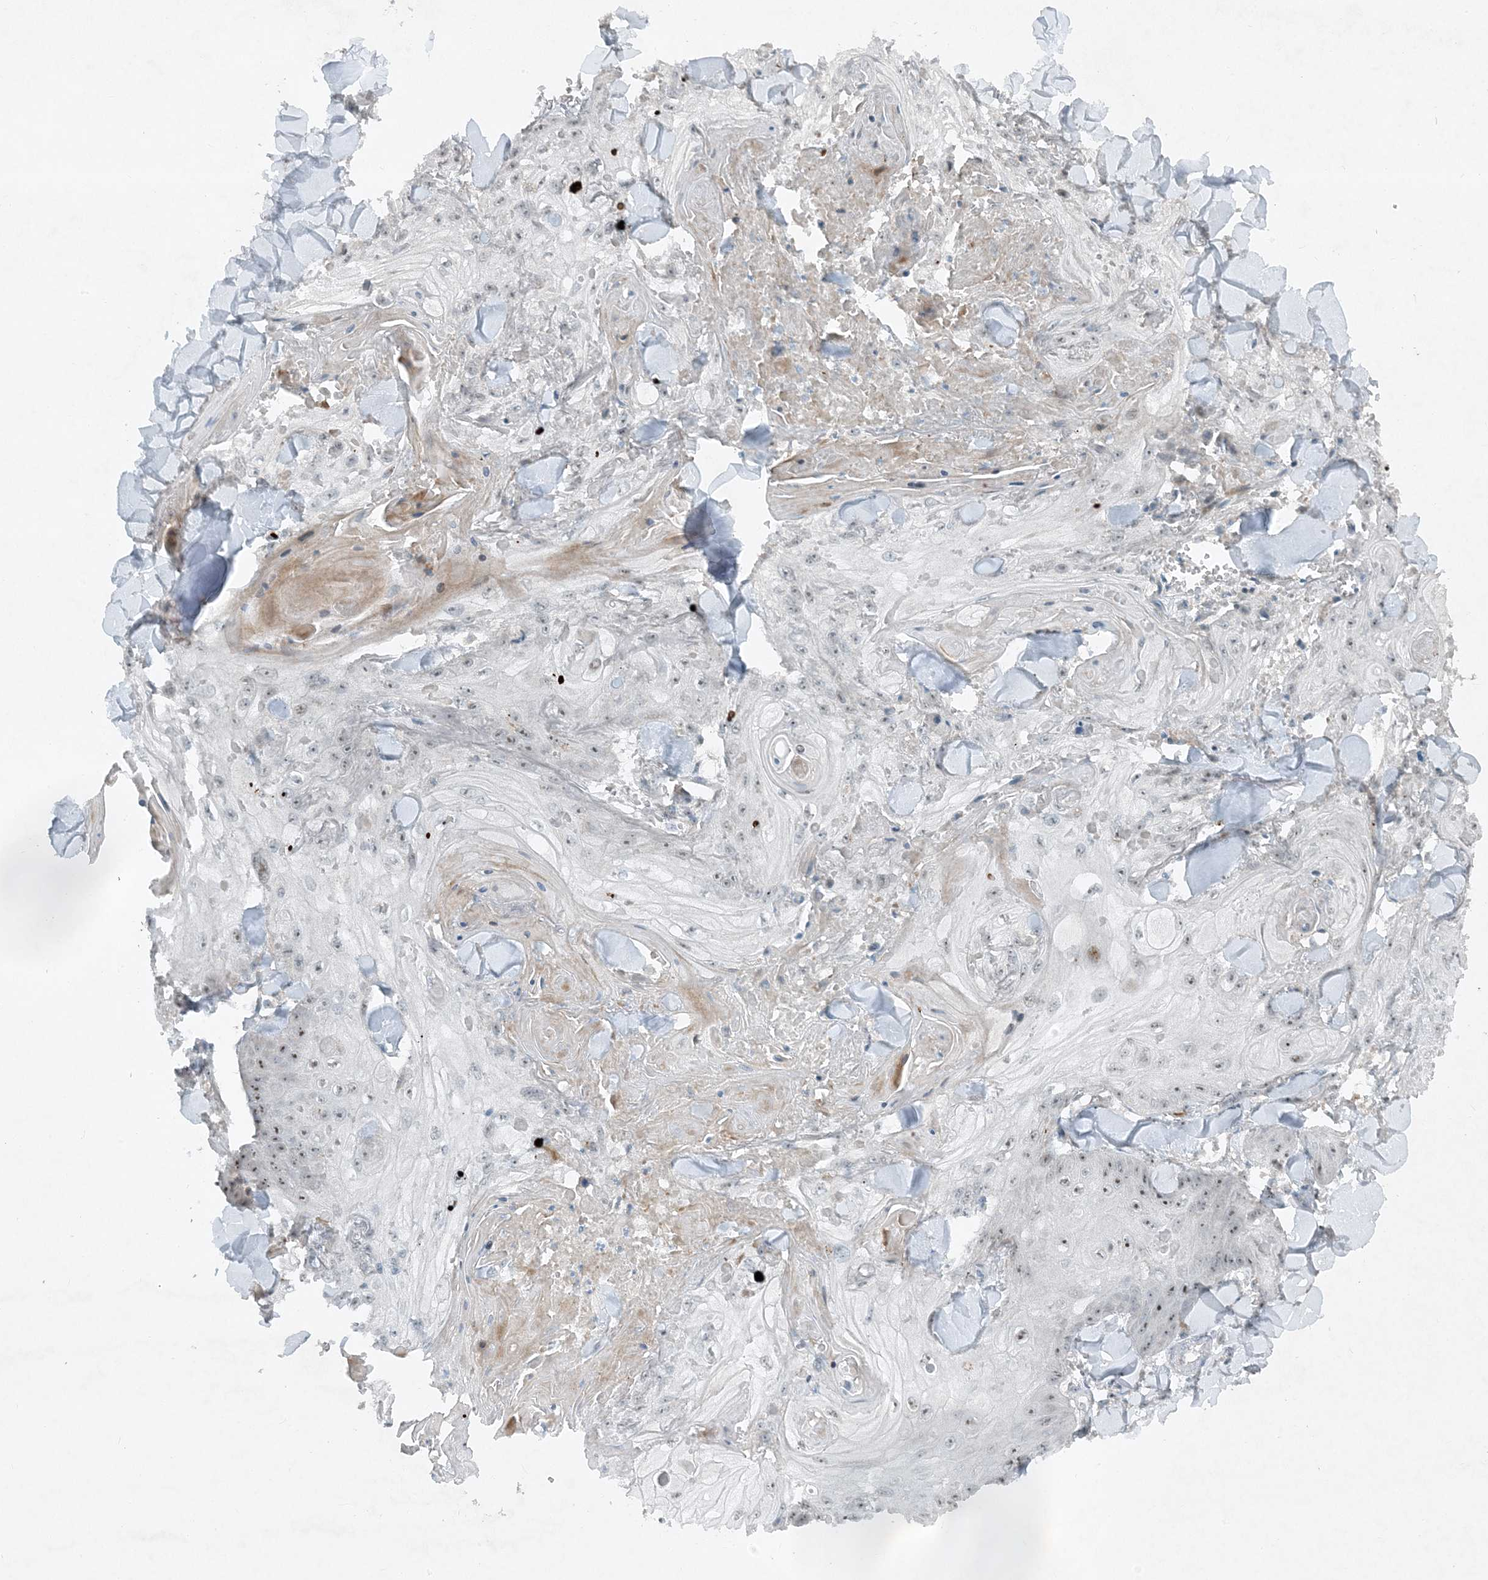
{"staining": {"intensity": "weak", "quantity": ">75%", "location": "nuclear"}, "tissue": "skin cancer", "cell_type": "Tumor cells", "image_type": "cancer", "snomed": [{"axis": "morphology", "description": "Squamous cell carcinoma, NOS"}, {"axis": "topography", "description": "Skin"}], "caption": "DAB immunohistochemical staining of human skin cancer (squamous cell carcinoma) displays weak nuclear protein staining in approximately >75% of tumor cells.", "gene": "MITD1", "patient": {"sex": "male", "age": 74}}